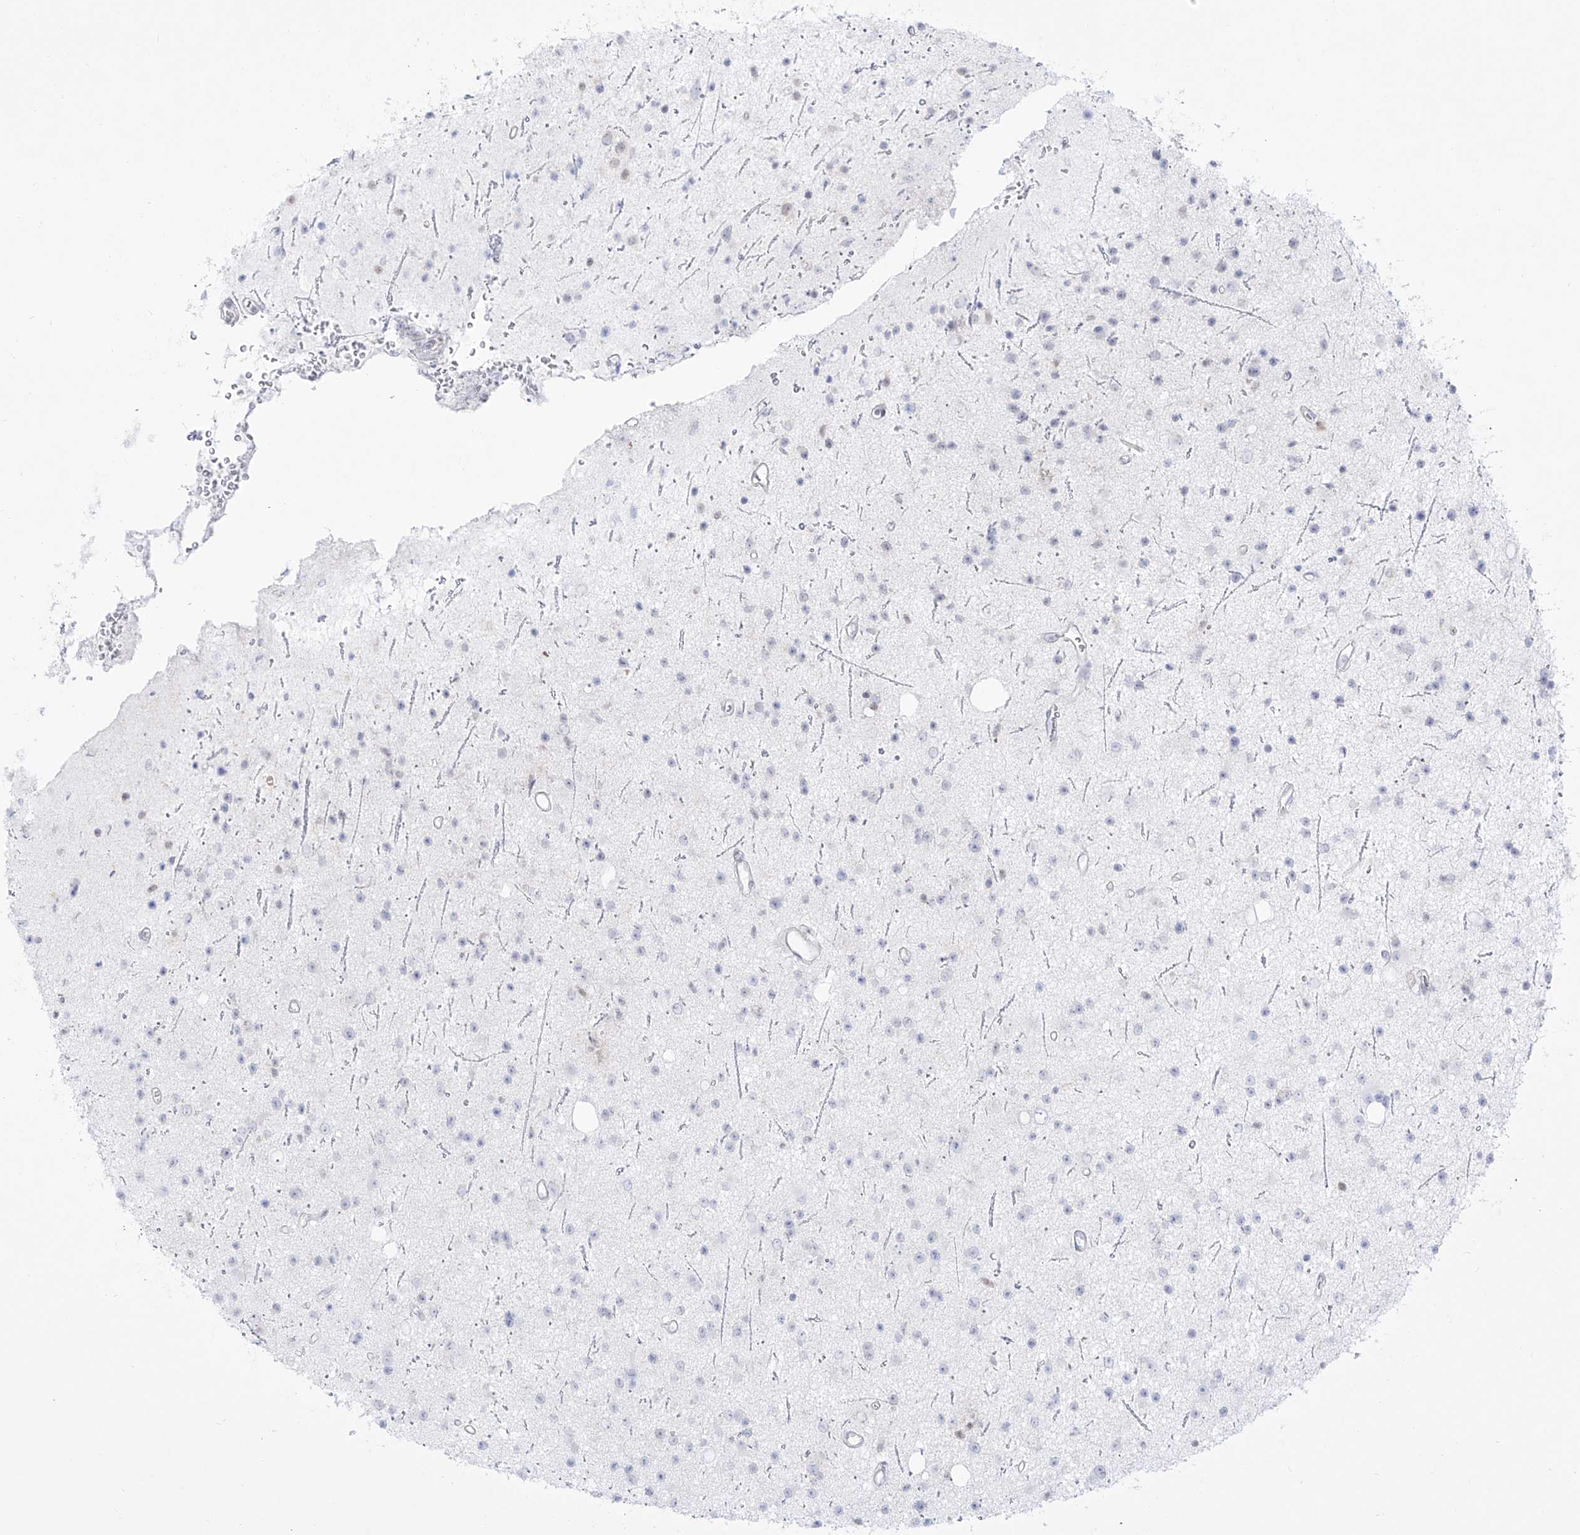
{"staining": {"intensity": "negative", "quantity": "none", "location": "none"}, "tissue": "glioma", "cell_type": "Tumor cells", "image_type": "cancer", "snomed": [{"axis": "morphology", "description": "Glioma, malignant, Low grade"}, {"axis": "topography", "description": "Cerebral cortex"}], "caption": "Malignant low-grade glioma was stained to show a protein in brown. There is no significant staining in tumor cells.", "gene": "DMKN", "patient": {"sex": "female", "age": 39}}